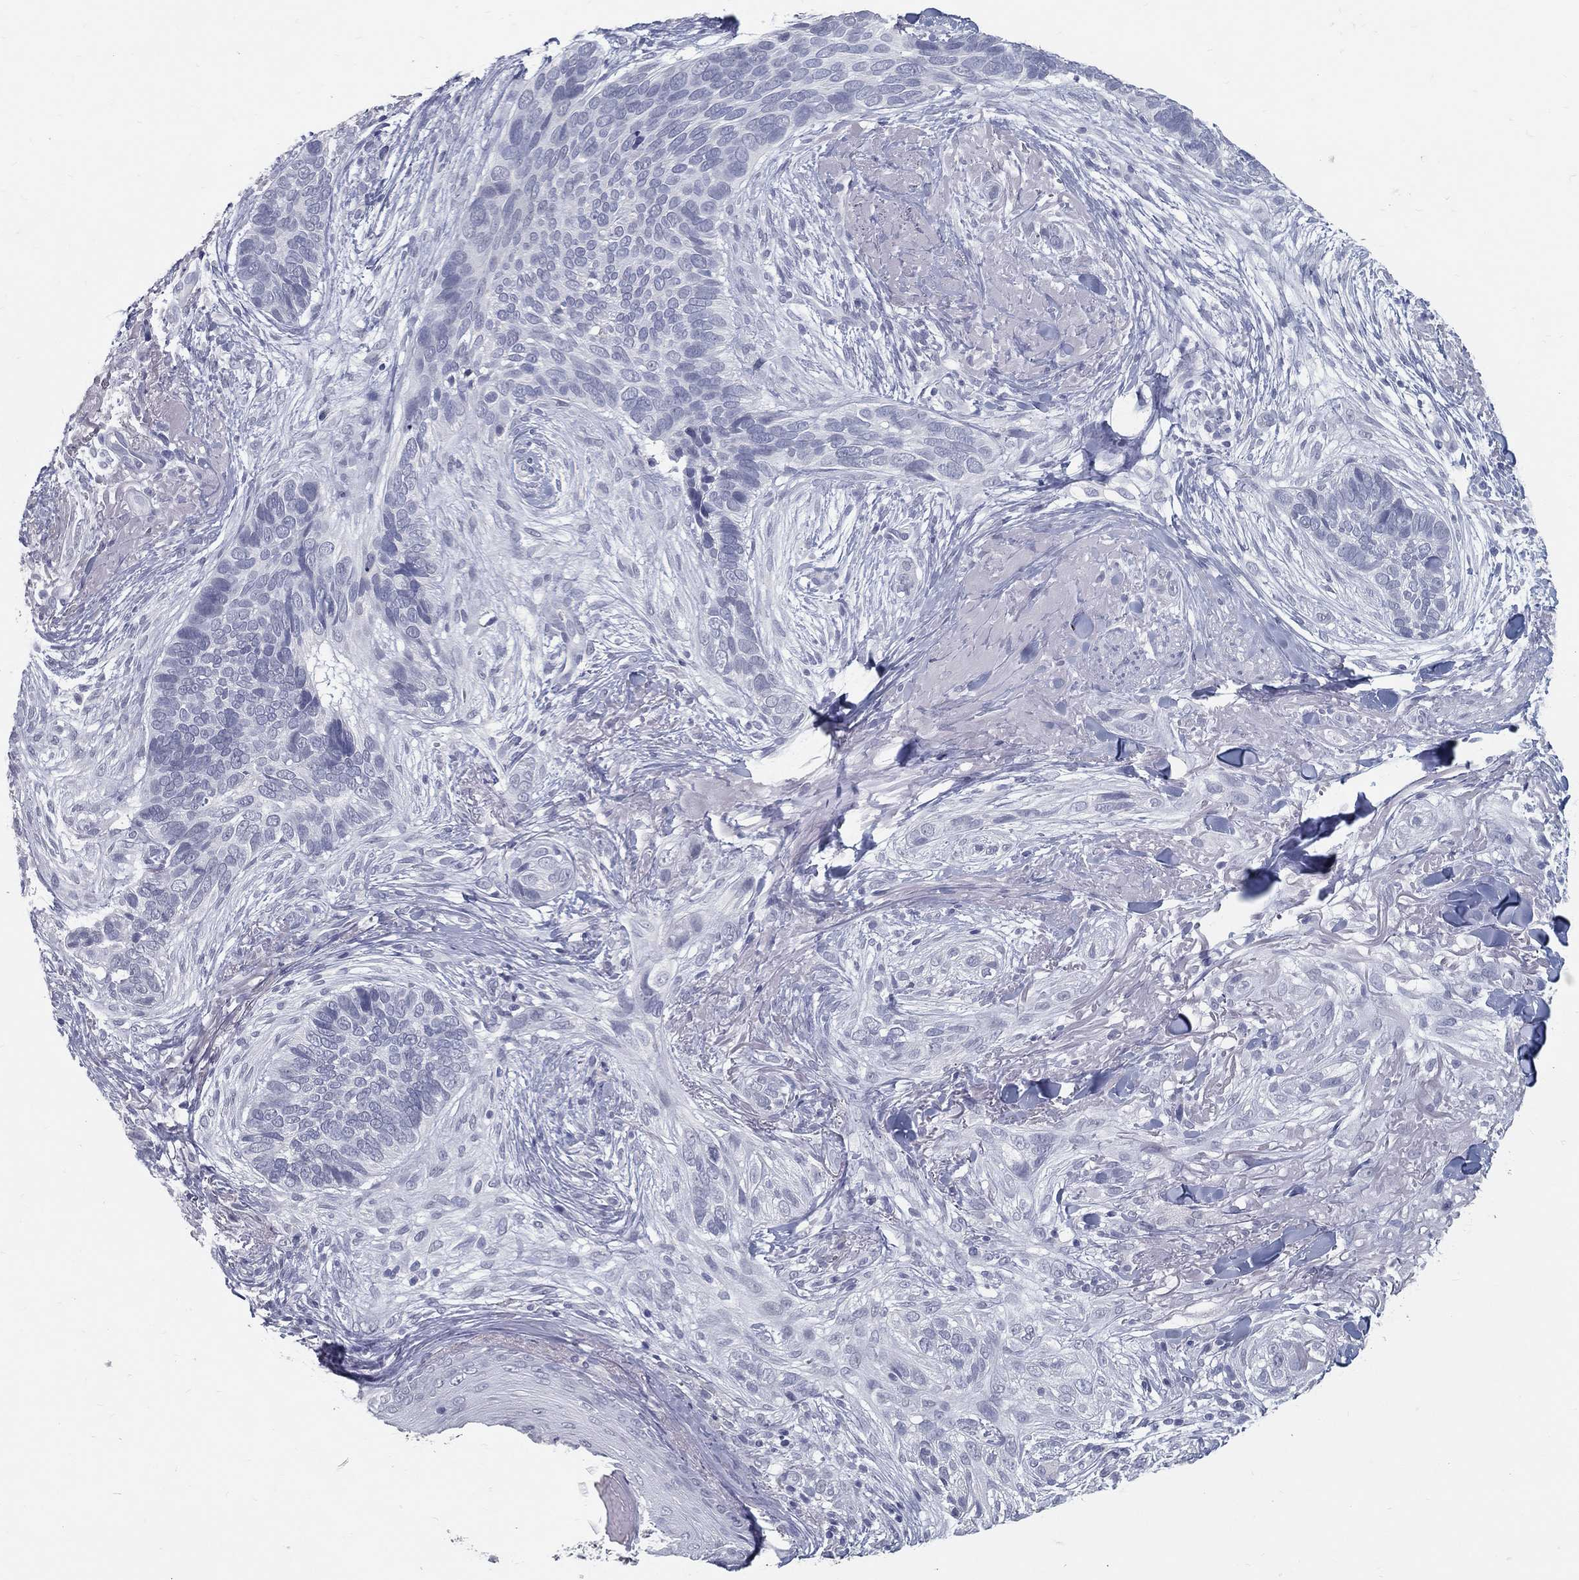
{"staining": {"intensity": "negative", "quantity": "none", "location": "none"}, "tissue": "skin cancer", "cell_type": "Tumor cells", "image_type": "cancer", "snomed": [{"axis": "morphology", "description": "Basal cell carcinoma"}, {"axis": "topography", "description": "Skin"}], "caption": "A histopathology image of human skin cancer (basal cell carcinoma) is negative for staining in tumor cells.", "gene": "ACE2", "patient": {"sex": "male", "age": 91}}